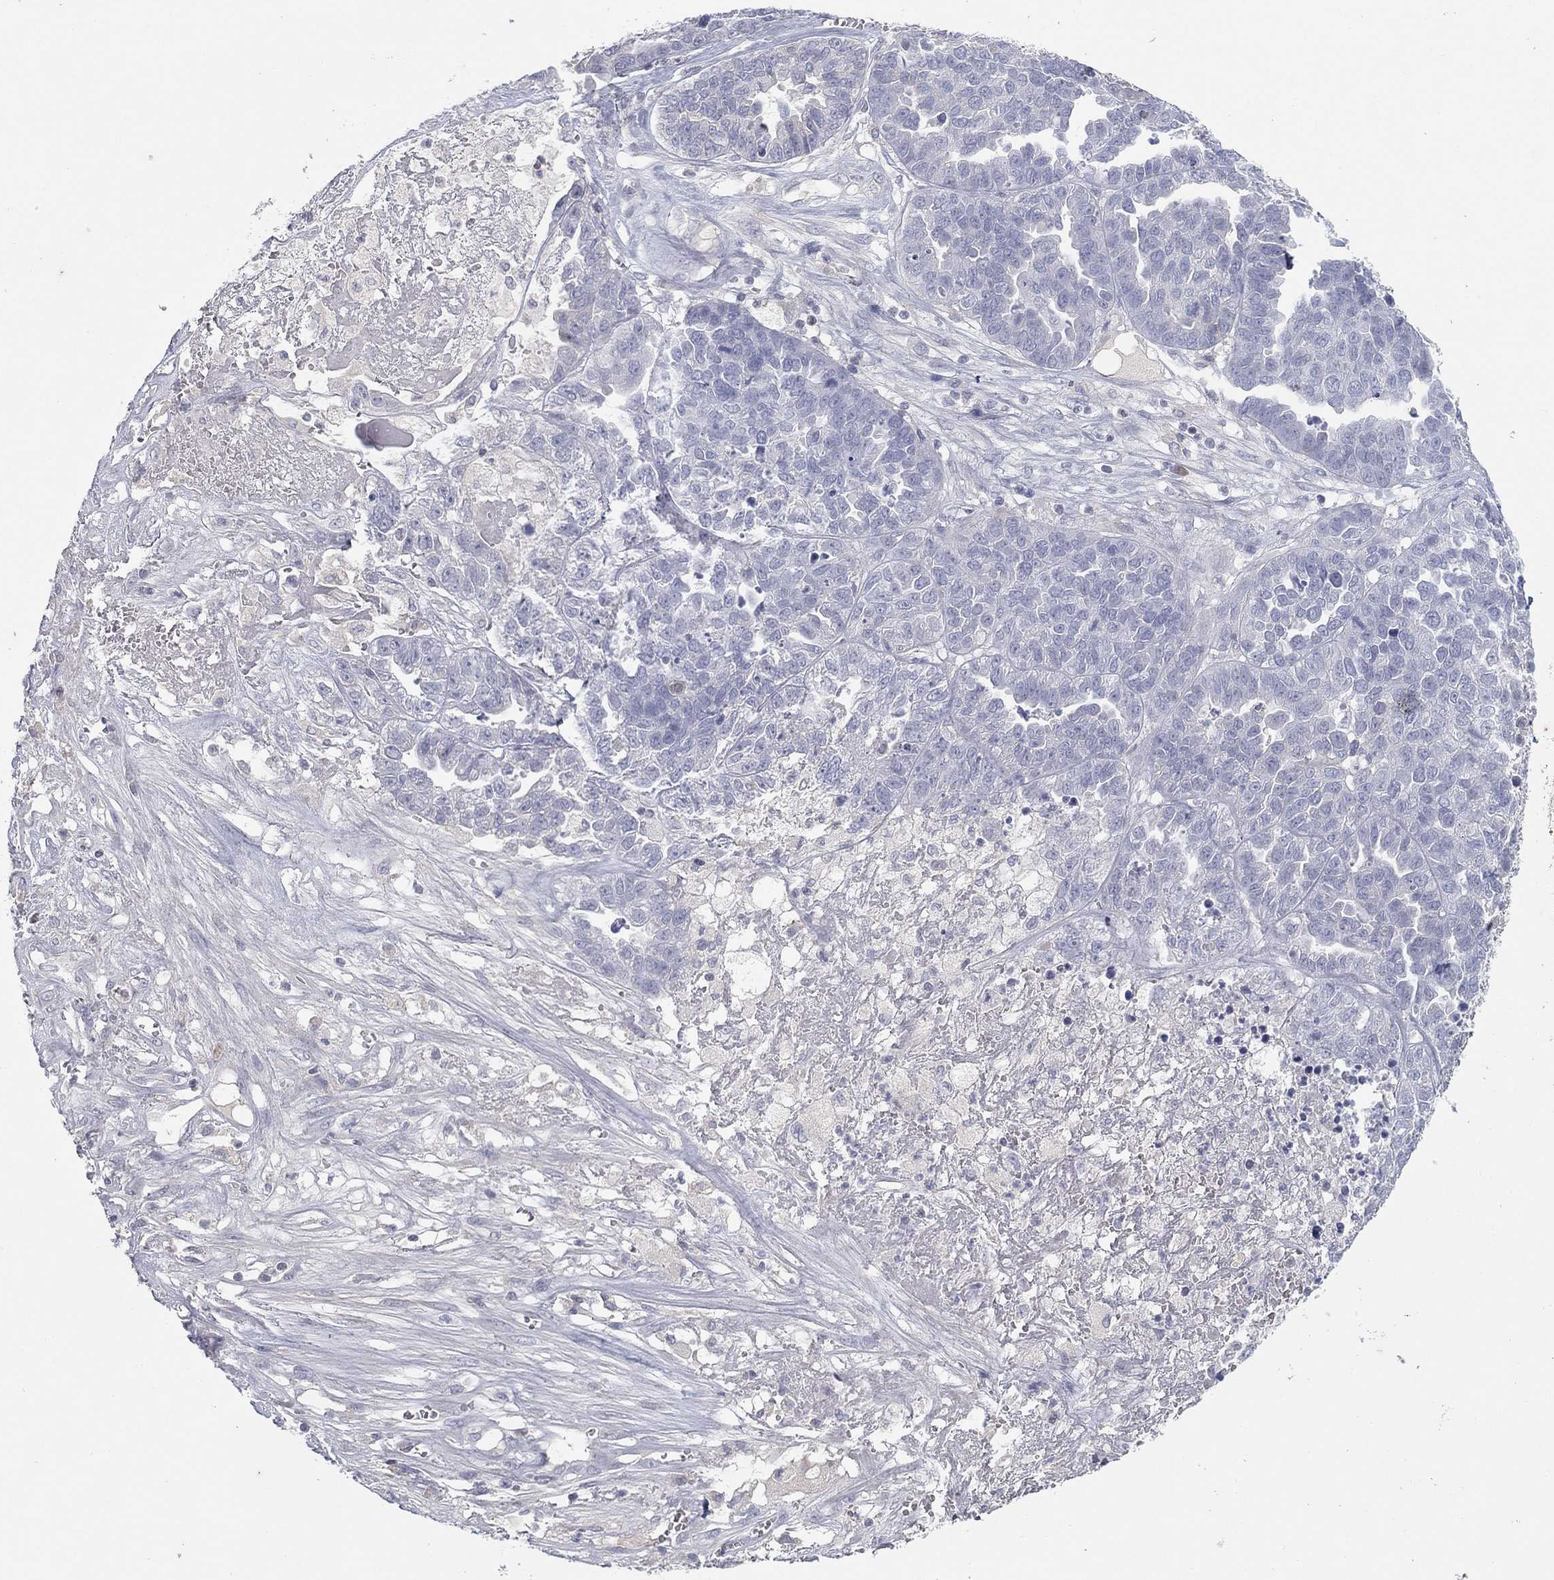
{"staining": {"intensity": "negative", "quantity": "none", "location": "none"}, "tissue": "ovarian cancer", "cell_type": "Tumor cells", "image_type": "cancer", "snomed": [{"axis": "morphology", "description": "Cystadenocarcinoma, serous, NOS"}, {"axis": "topography", "description": "Ovary"}], "caption": "Tumor cells are negative for protein expression in human serous cystadenocarcinoma (ovarian). (Brightfield microscopy of DAB immunohistochemistry (IHC) at high magnification).", "gene": "CPT1B", "patient": {"sex": "female", "age": 87}}